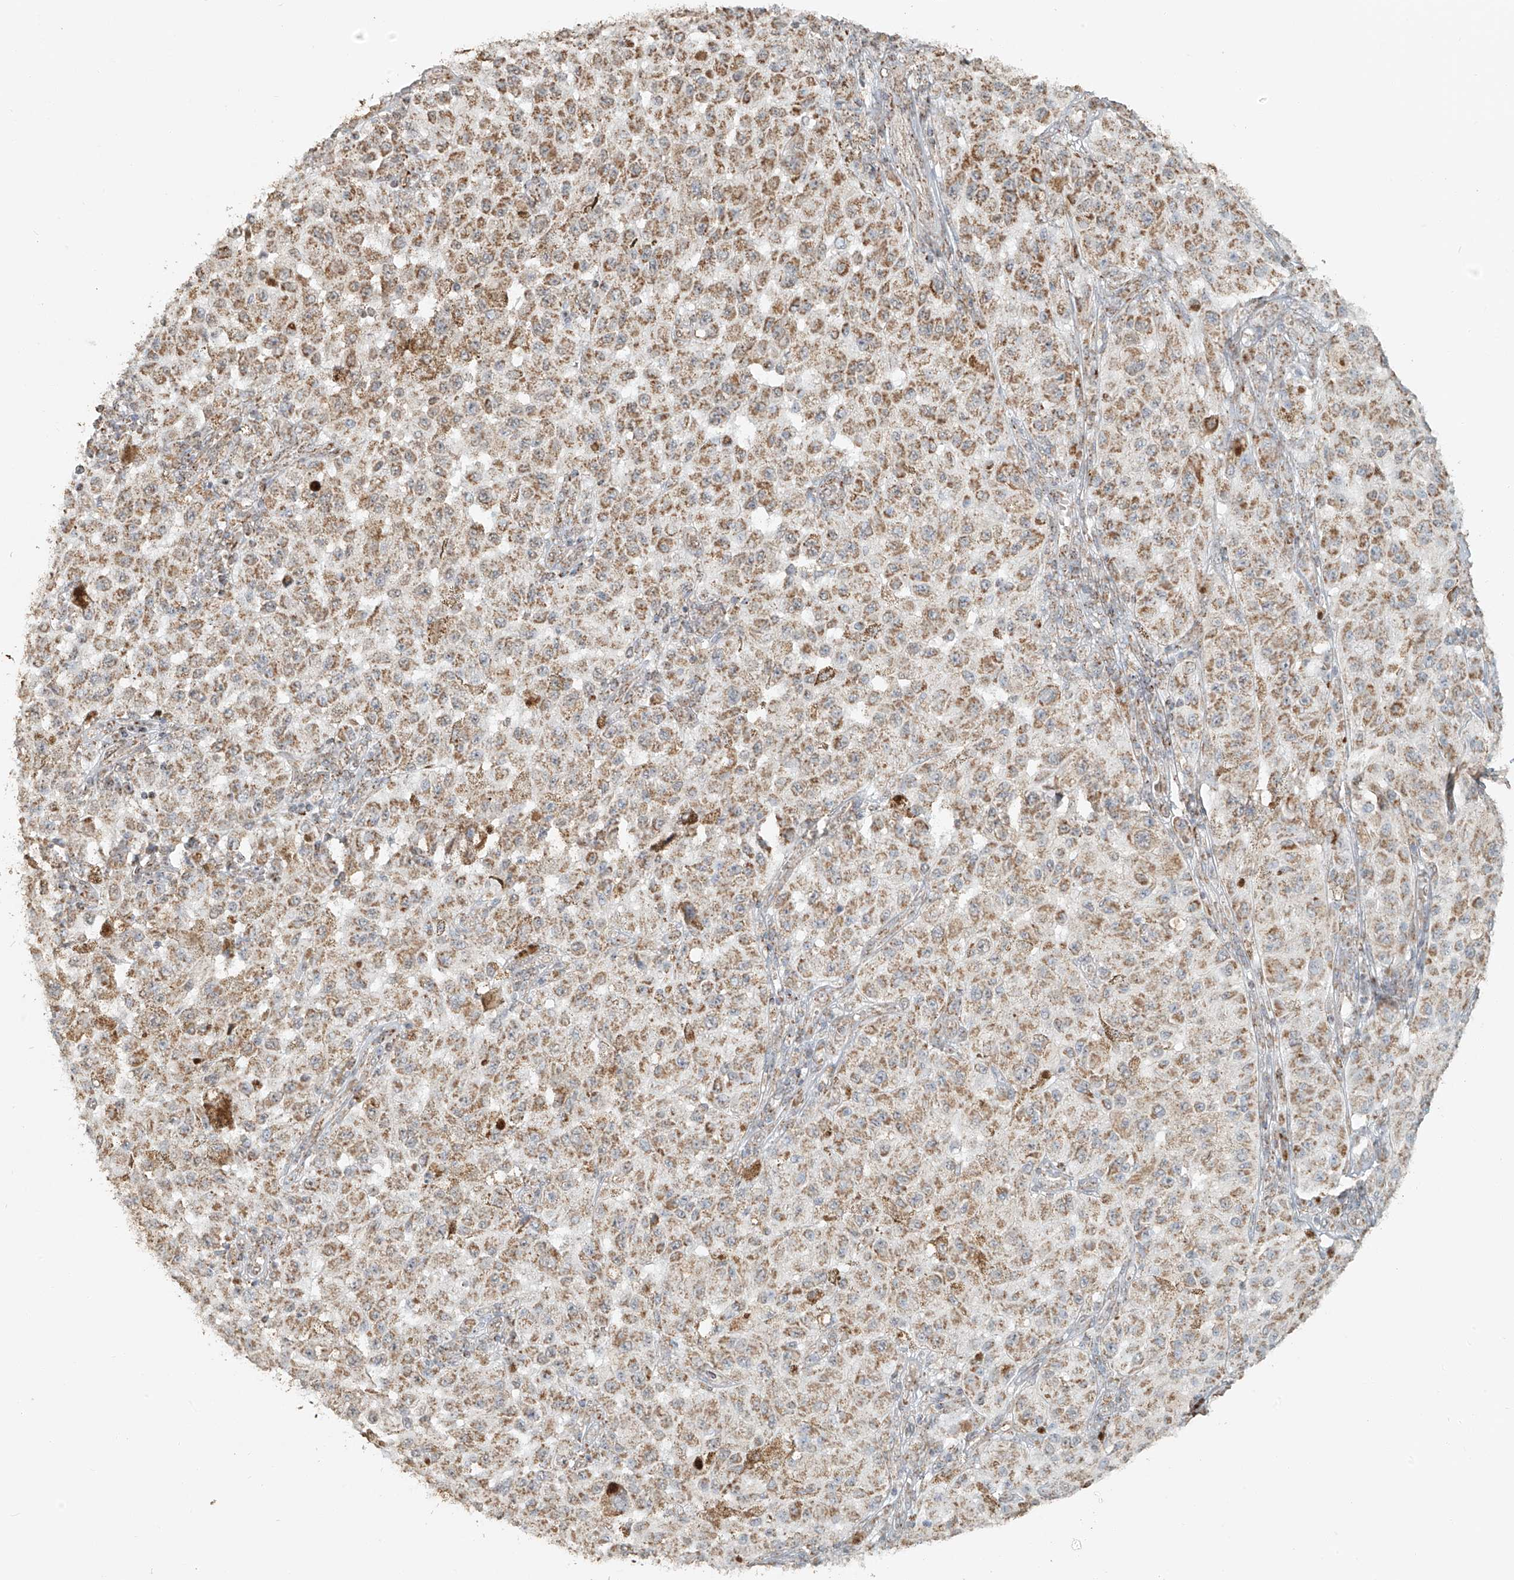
{"staining": {"intensity": "moderate", "quantity": ">75%", "location": "cytoplasmic/membranous"}, "tissue": "melanoma", "cell_type": "Tumor cells", "image_type": "cancer", "snomed": [{"axis": "morphology", "description": "Malignant melanoma, NOS"}, {"axis": "topography", "description": "Skin"}], "caption": "A brown stain labels moderate cytoplasmic/membranous expression of a protein in human melanoma tumor cells.", "gene": "MIPEP", "patient": {"sex": "female", "age": 64}}